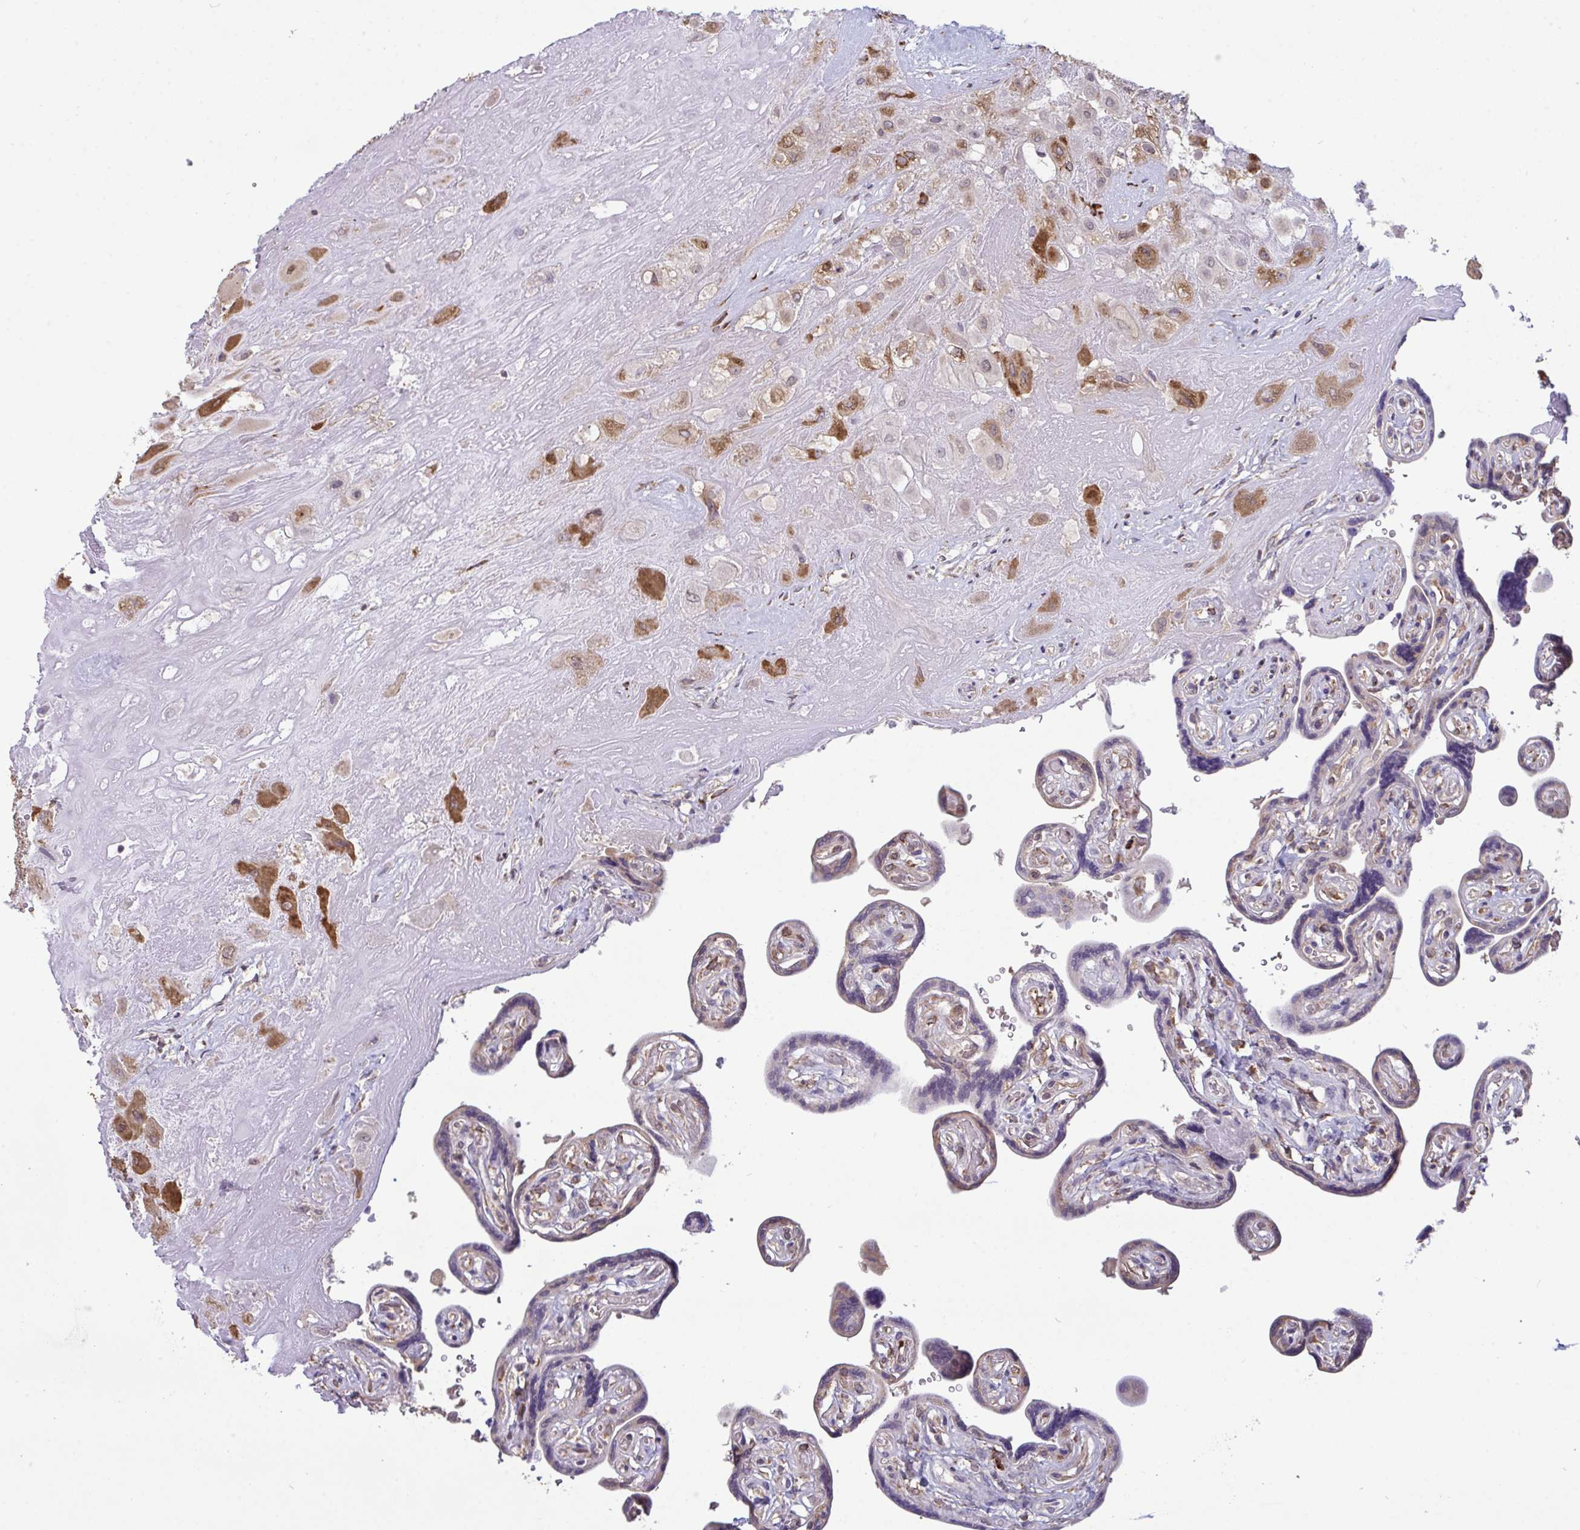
{"staining": {"intensity": "moderate", "quantity": ">75%", "location": "cytoplasmic/membranous"}, "tissue": "placenta", "cell_type": "Decidual cells", "image_type": "normal", "snomed": [{"axis": "morphology", "description": "Normal tissue, NOS"}, {"axis": "topography", "description": "Placenta"}], "caption": "The image displays staining of benign placenta, revealing moderate cytoplasmic/membranous protein positivity (brown color) within decidual cells. (DAB (3,3'-diaminobenzidine) = brown stain, brightfield microscopy at high magnification).", "gene": "SETD7", "patient": {"sex": "female", "age": 32}}